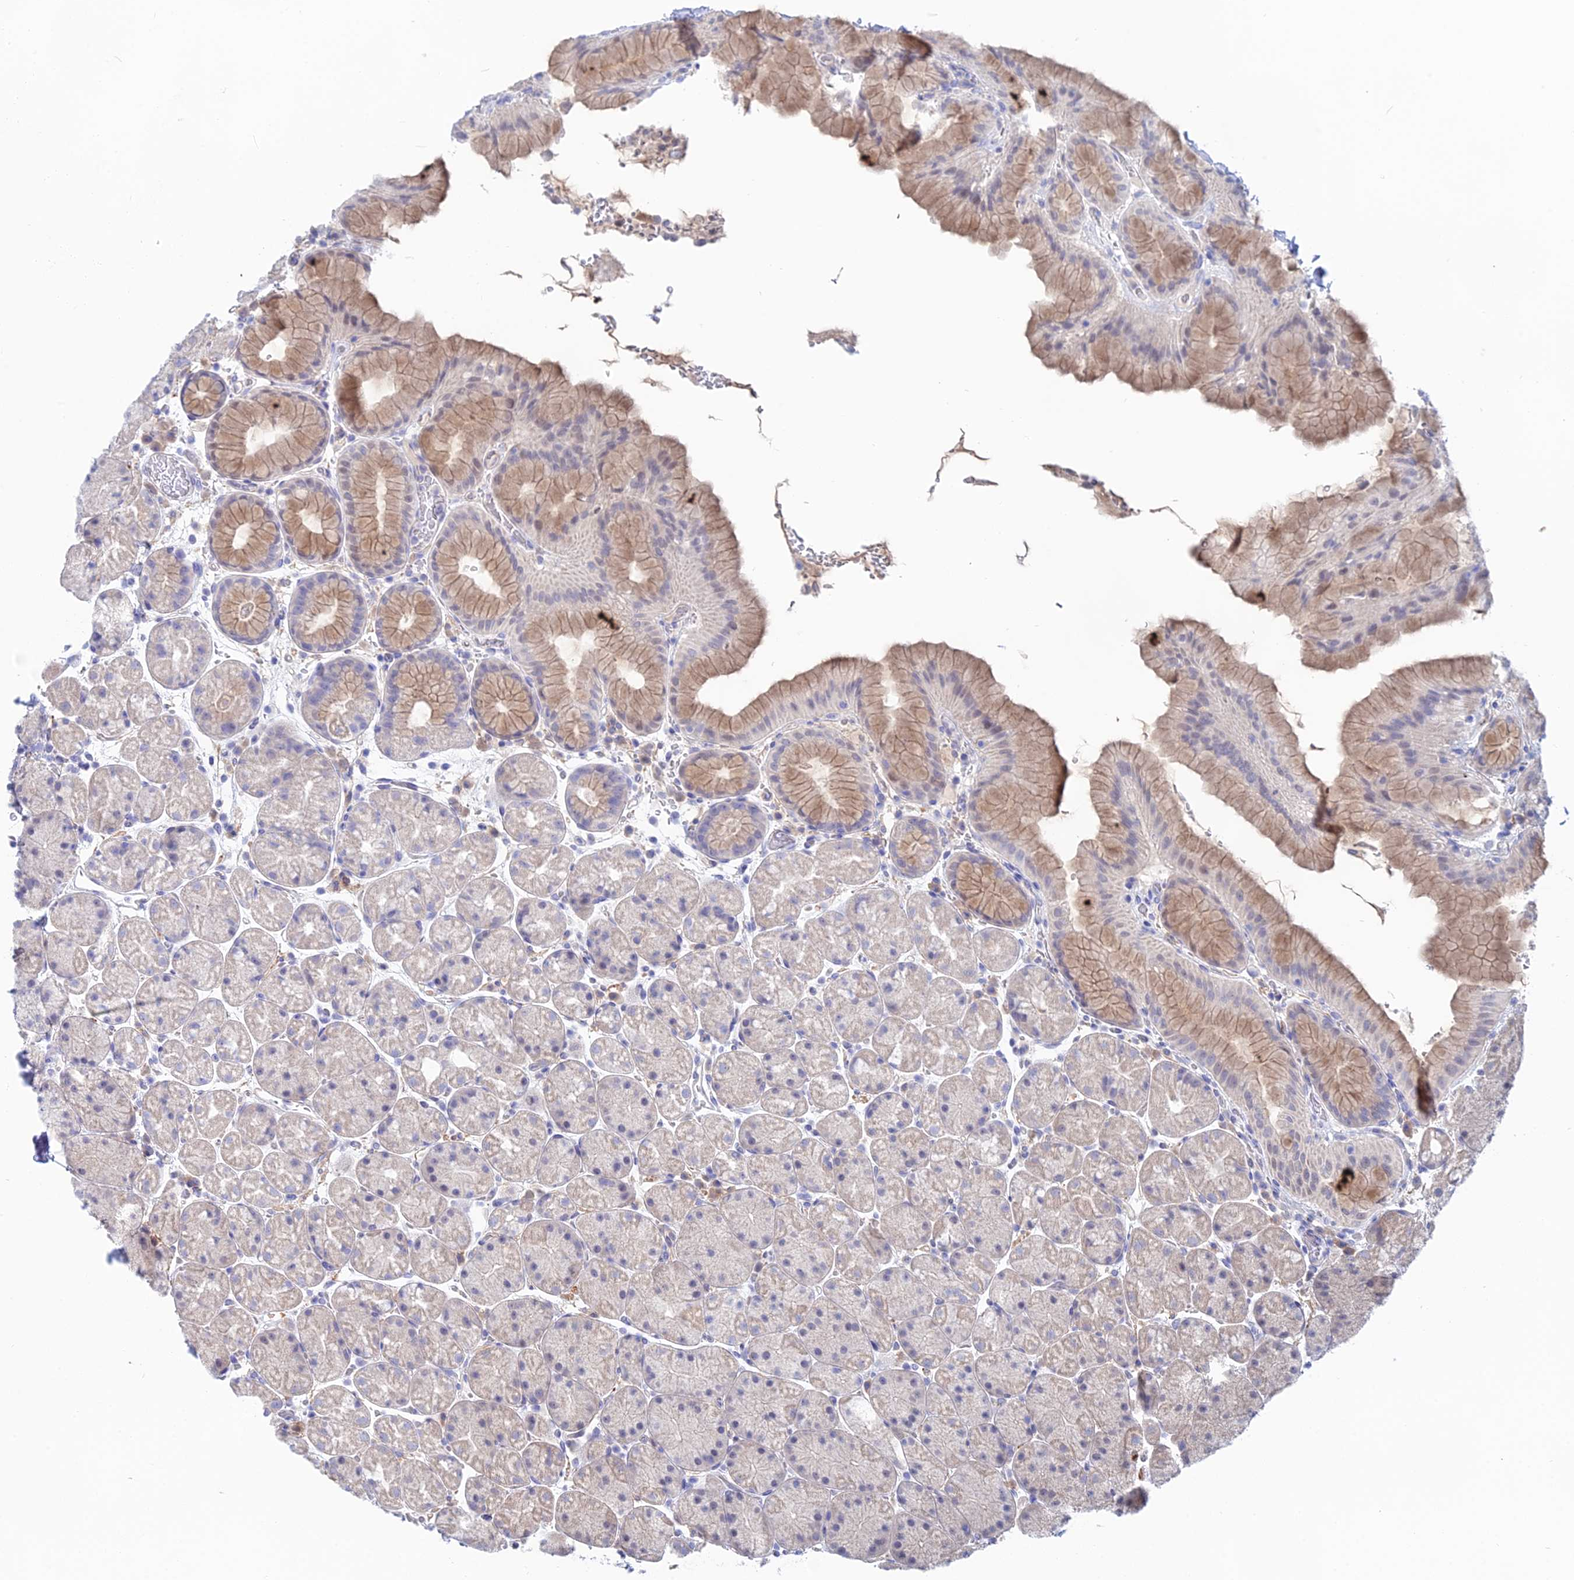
{"staining": {"intensity": "weak", "quantity": "25%-75%", "location": "cytoplasmic/membranous"}, "tissue": "stomach", "cell_type": "Glandular cells", "image_type": "normal", "snomed": [{"axis": "morphology", "description": "Normal tissue, NOS"}, {"axis": "topography", "description": "Stomach, upper"}, {"axis": "topography", "description": "Stomach, lower"}], "caption": "Protein staining by IHC shows weak cytoplasmic/membranous staining in approximately 25%-75% of glandular cells in benign stomach. (brown staining indicates protein expression, while blue staining denotes nuclei).", "gene": "DNAH14", "patient": {"sex": "male", "age": 67}}